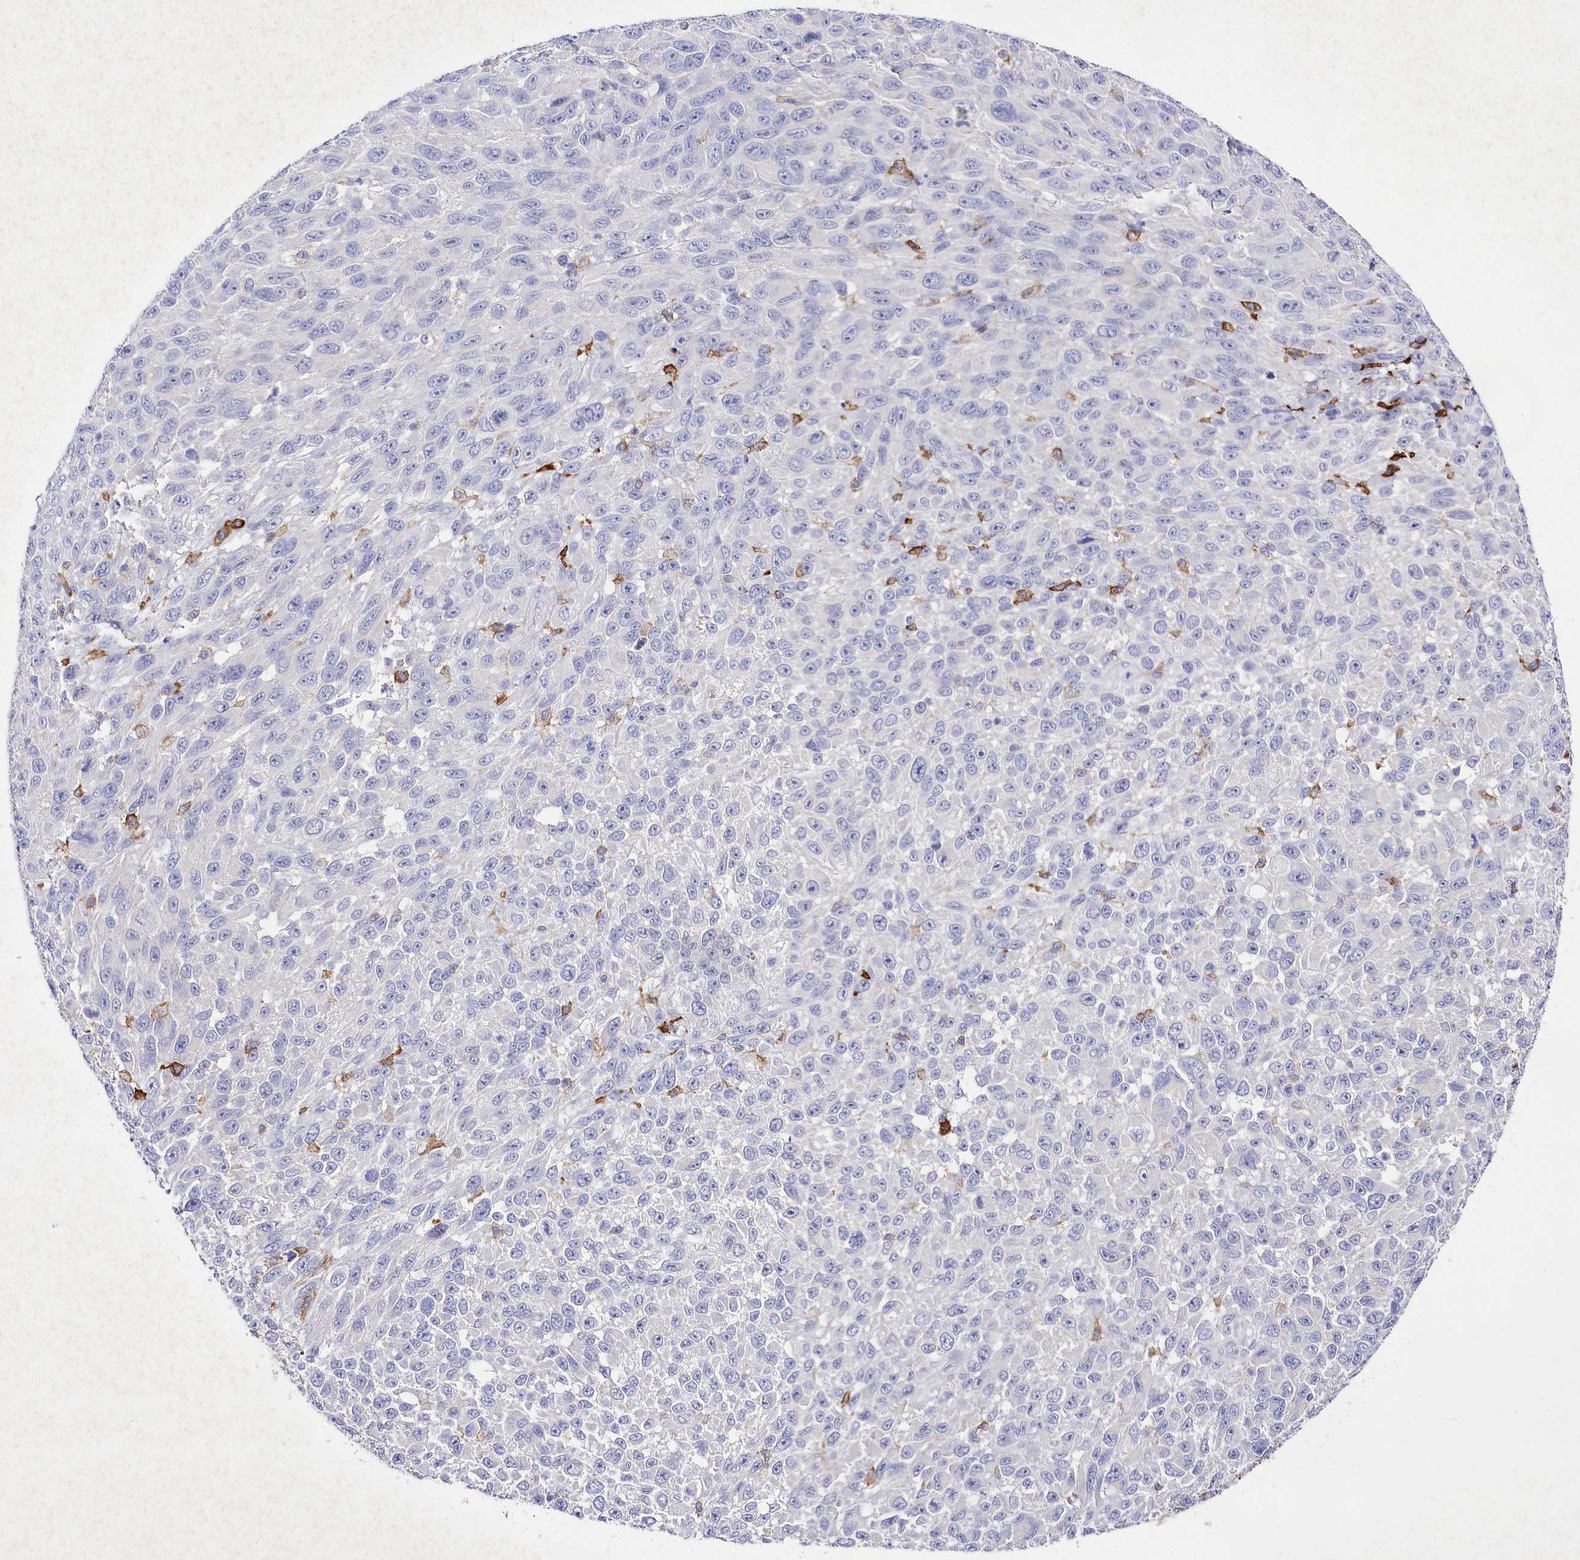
{"staining": {"intensity": "negative", "quantity": "none", "location": "none"}, "tissue": "melanoma", "cell_type": "Tumor cells", "image_type": "cancer", "snomed": [{"axis": "morphology", "description": "Malignant melanoma, NOS"}, {"axis": "topography", "description": "Skin"}], "caption": "Immunohistochemical staining of malignant melanoma displays no significant positivity in tumor cells.", "gene": "CLEC4M", "patient": {"sex": "female", "age": 96}}